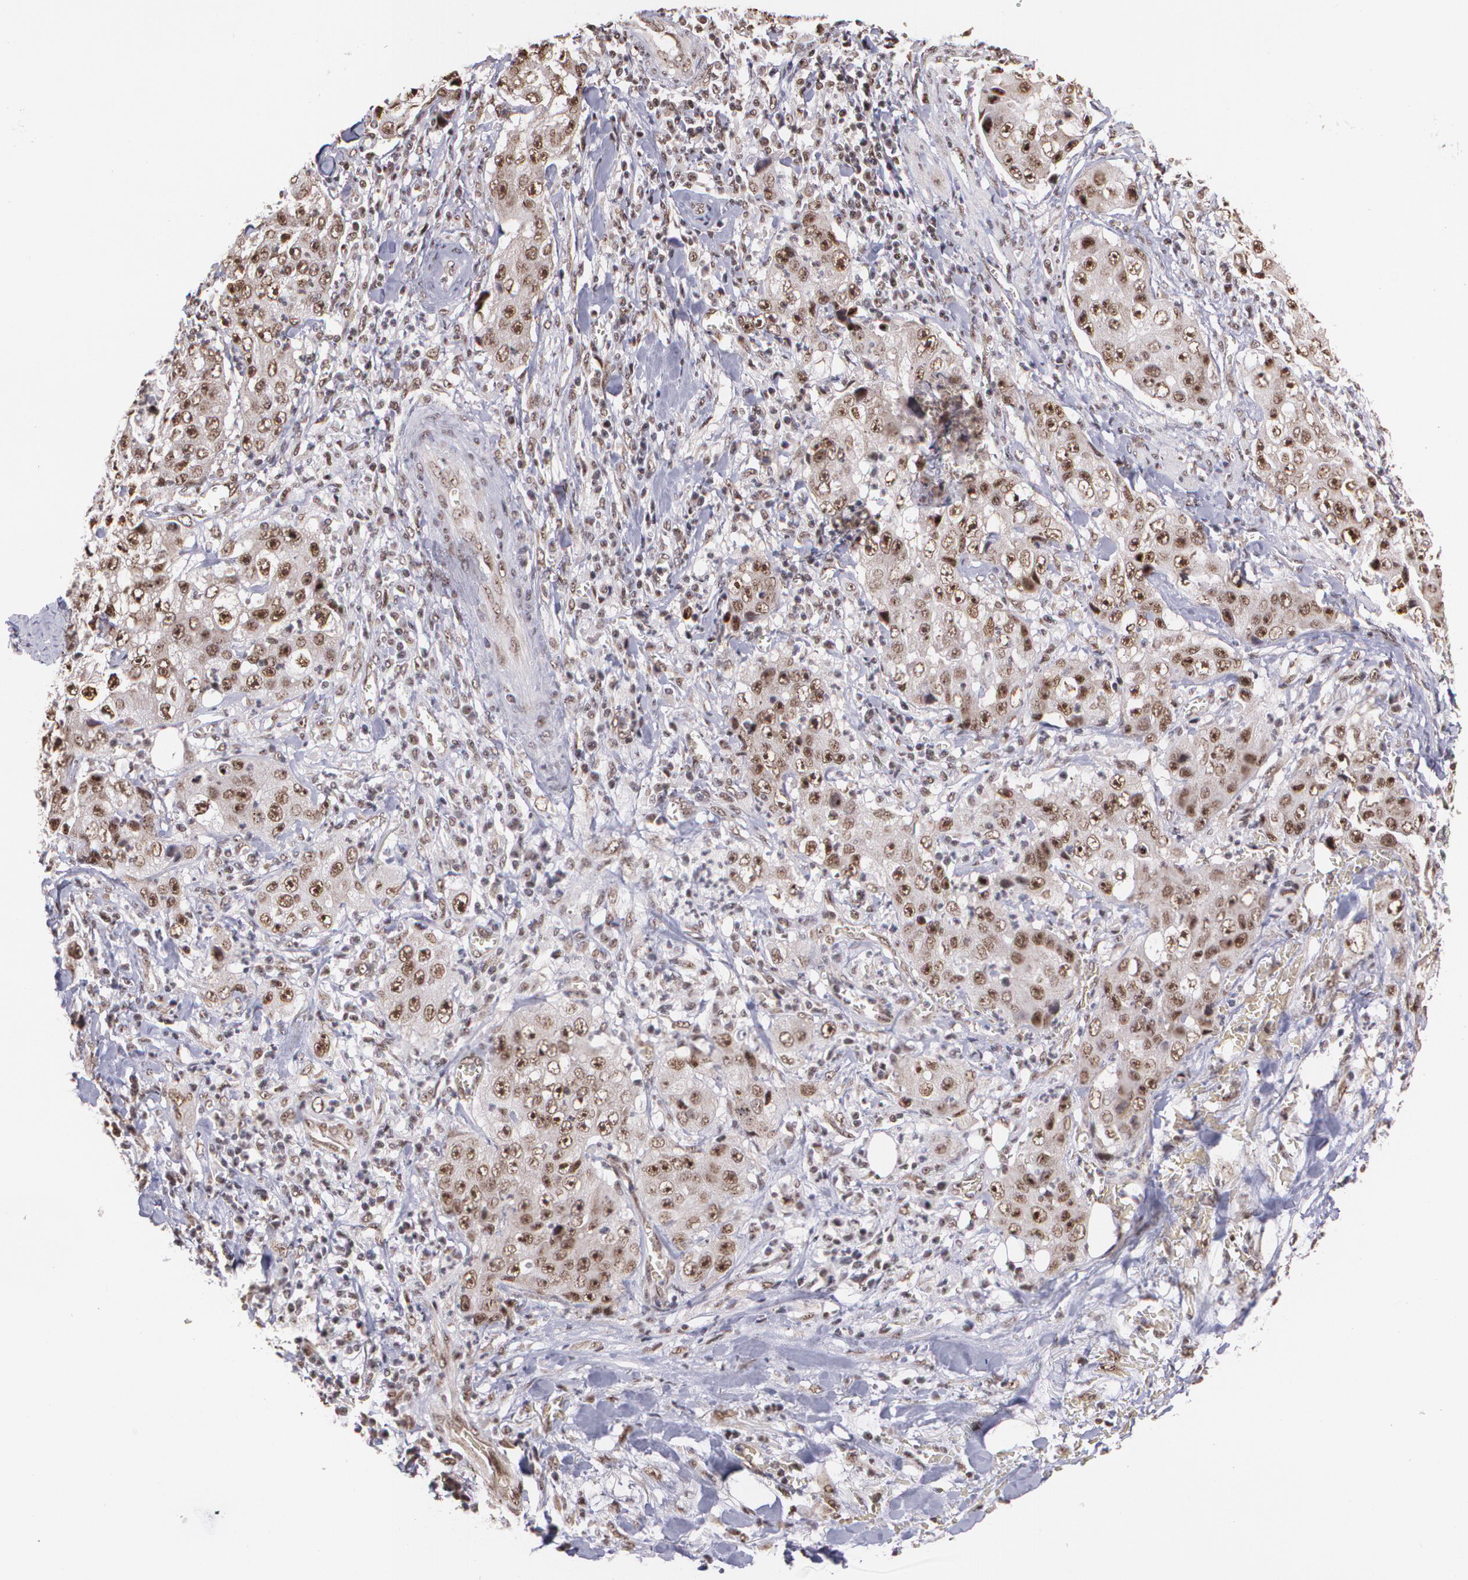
{"staining": {"intensity": "strong", "quantity": ">75%", "location": "nuclear"}, "tissue": "lung cancer", "cell_type": "Tumor cells", "image_type": "cancer", "snomed": [{"axis": "morphology", "description": "Squamous cell carcinoma, NOS"}, {"axis": "topography", "description": "Lung"}], "caption": "High-power microscopy captured an immunohistochemistry micrograph of lung cancer (squamous cell carcinoma), revealing strong nuclear expression in approximately >75% of tumor cells. (DAB IHC, brown staining for protein, blue staining for nuclei).", "gene": "C6orf15", "patient": {"sex": "male", "age": 64}}